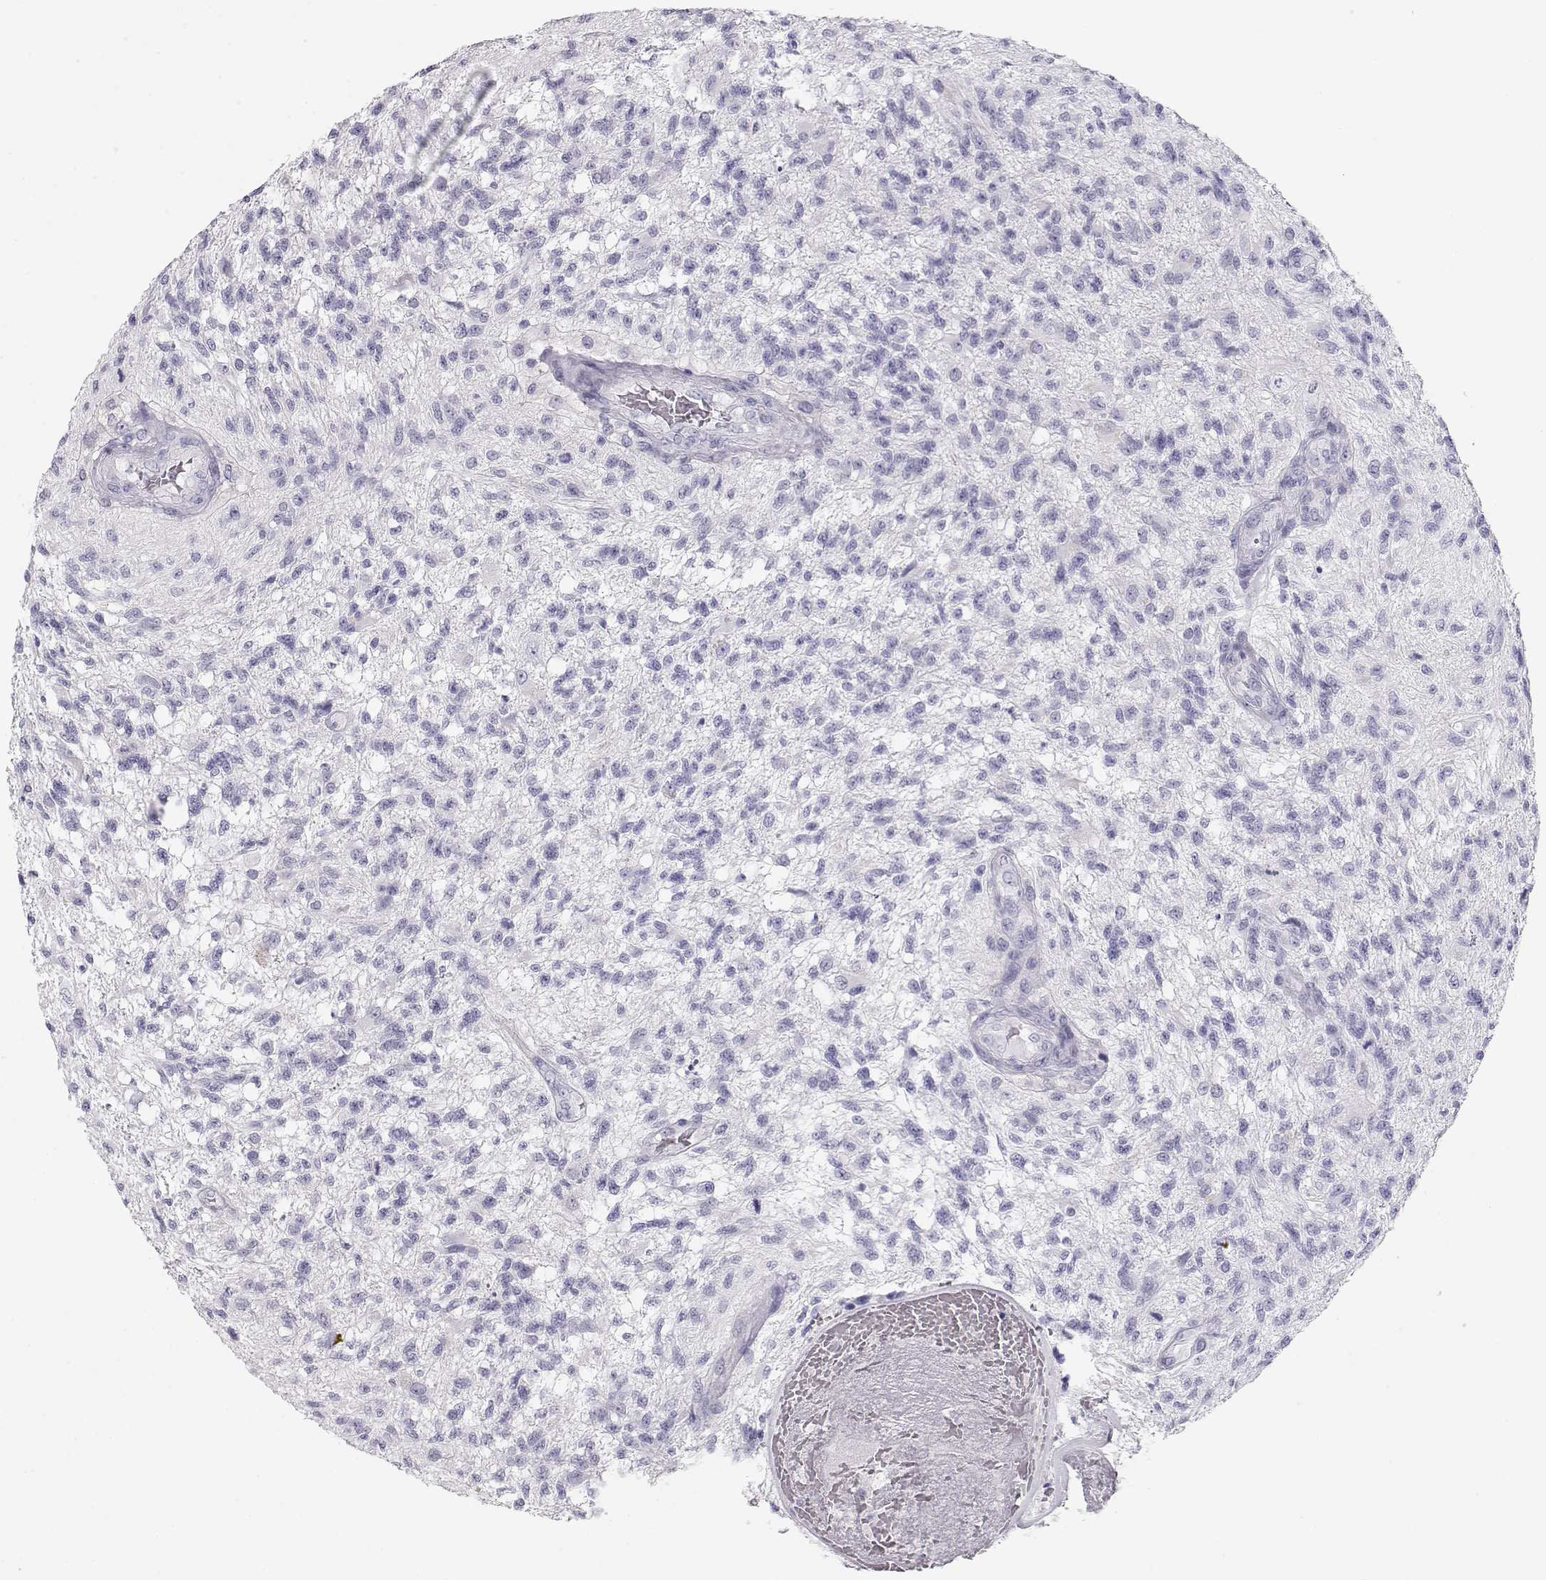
{"staining": {"intensity": "negative", "quantity": "none", "location": "none"}, "tissue": "glioma", "cell_type": "Tumor cells", "image_type": "cancer", "snomed": [{"axis": "morphology", "description": "Glioma, malignant, High grade"}, {"axis": "topography", "description": "Brain"}], "caption": "This micrograph is of glioma stained with IHC to label a protein in brown with the nuclei are counter-stained blue. There is no staining in tumor cells.", "gene": "MAGEC1", "patient": {"sex": "male", "age": 56}}